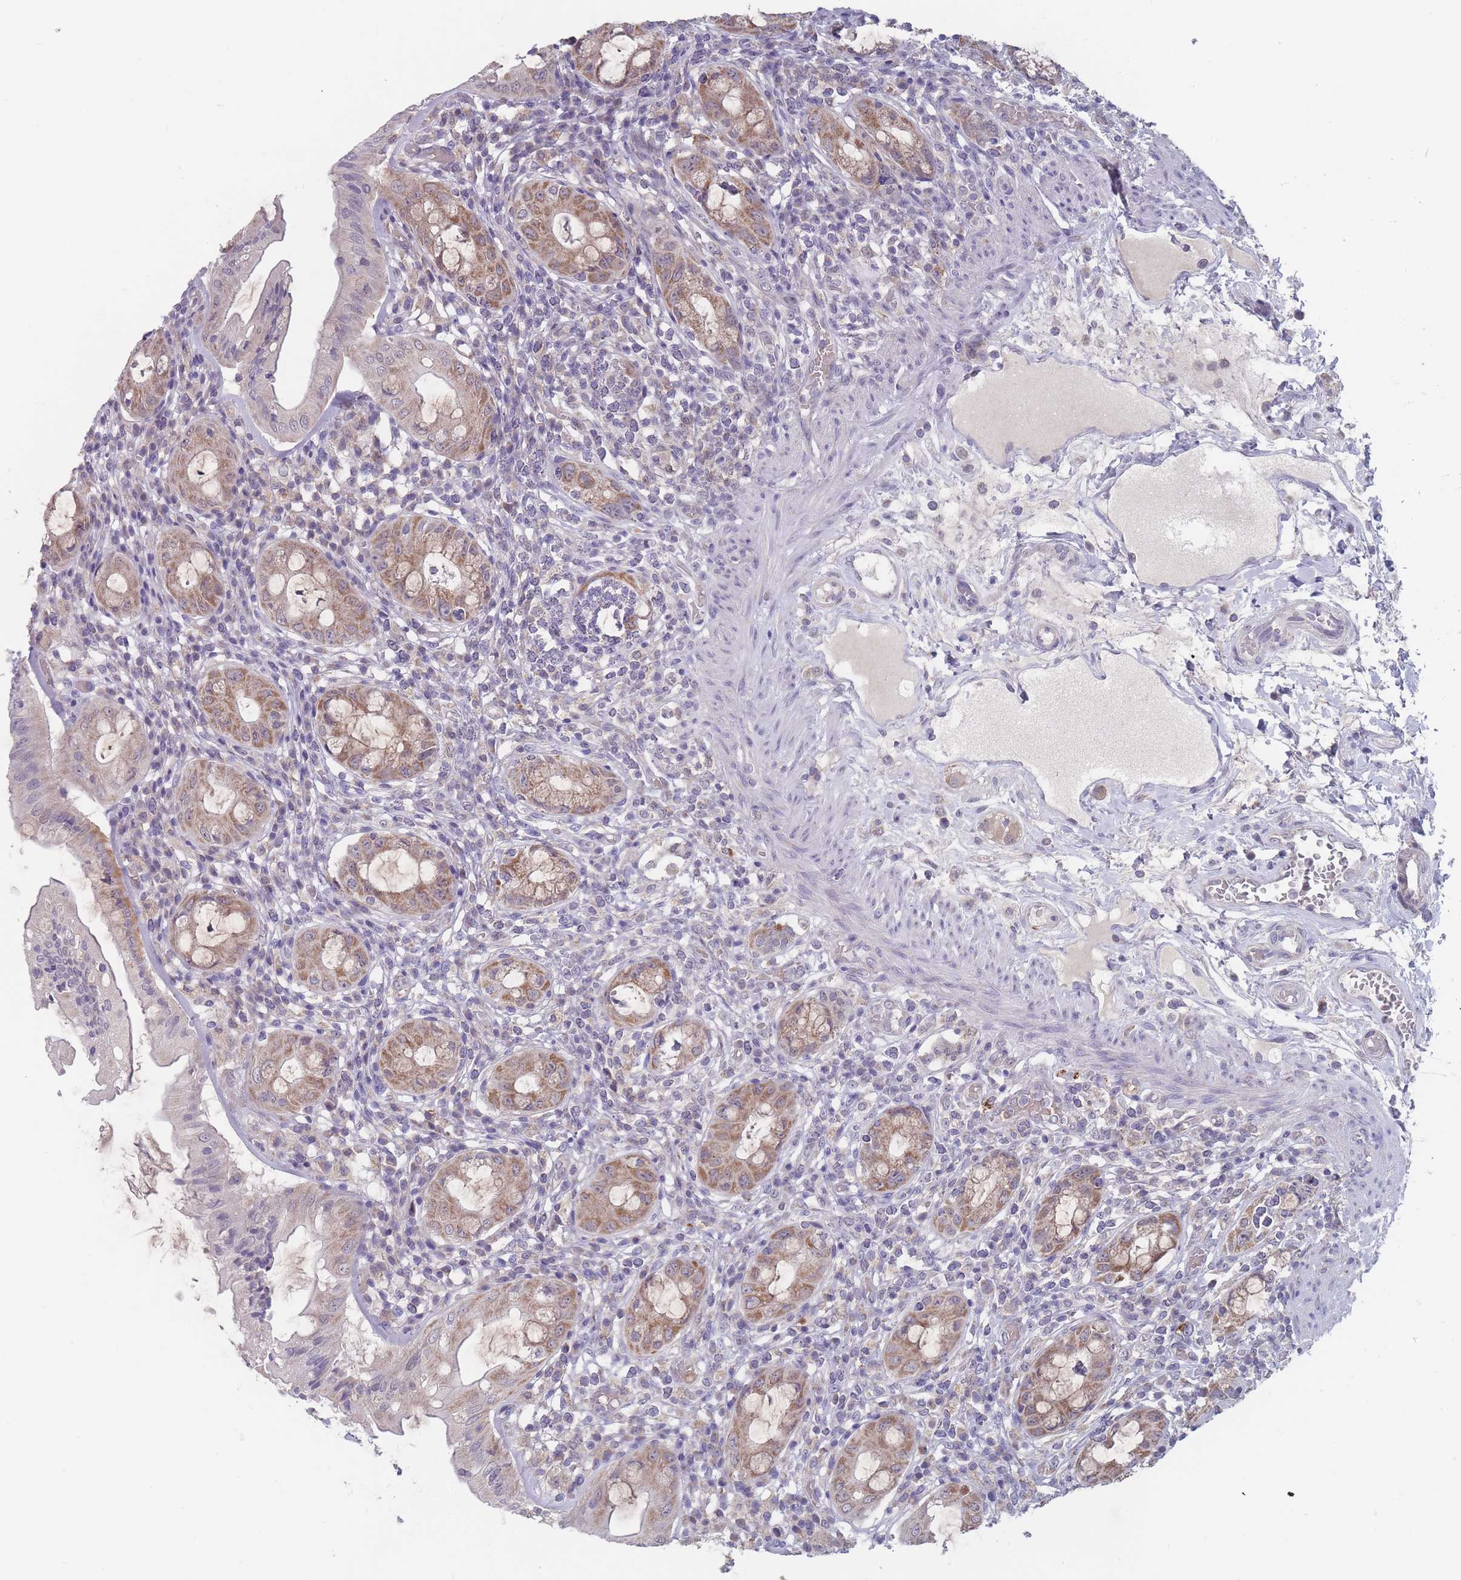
{"staining": {"intensity": "moderate", "quantity": ">75%", "location": "cytoplasmic/membranous"}, "tissue": "rectum", "cell_type": "Glandular cells", "image_type": "normal", "snomed": [{"axis": "morphology", "description": "Normal tissue, NOS"}, {"axis": "topography", "description": "Rectum"}], "caption": "Protein expression analysis of unremarkable rectum exhibits moderate cytoplasmic/membranous positivity in about >75% of glandular cells. The staining was performed using DAB (3,3'-diaminobenzidine) to visualize the protein expression in brown, while the nuclei were stained in blue with hematoxylin (Magnification: 20x).", "gene": "PEX7", "patient": {"sex": "female", "age": 57}}